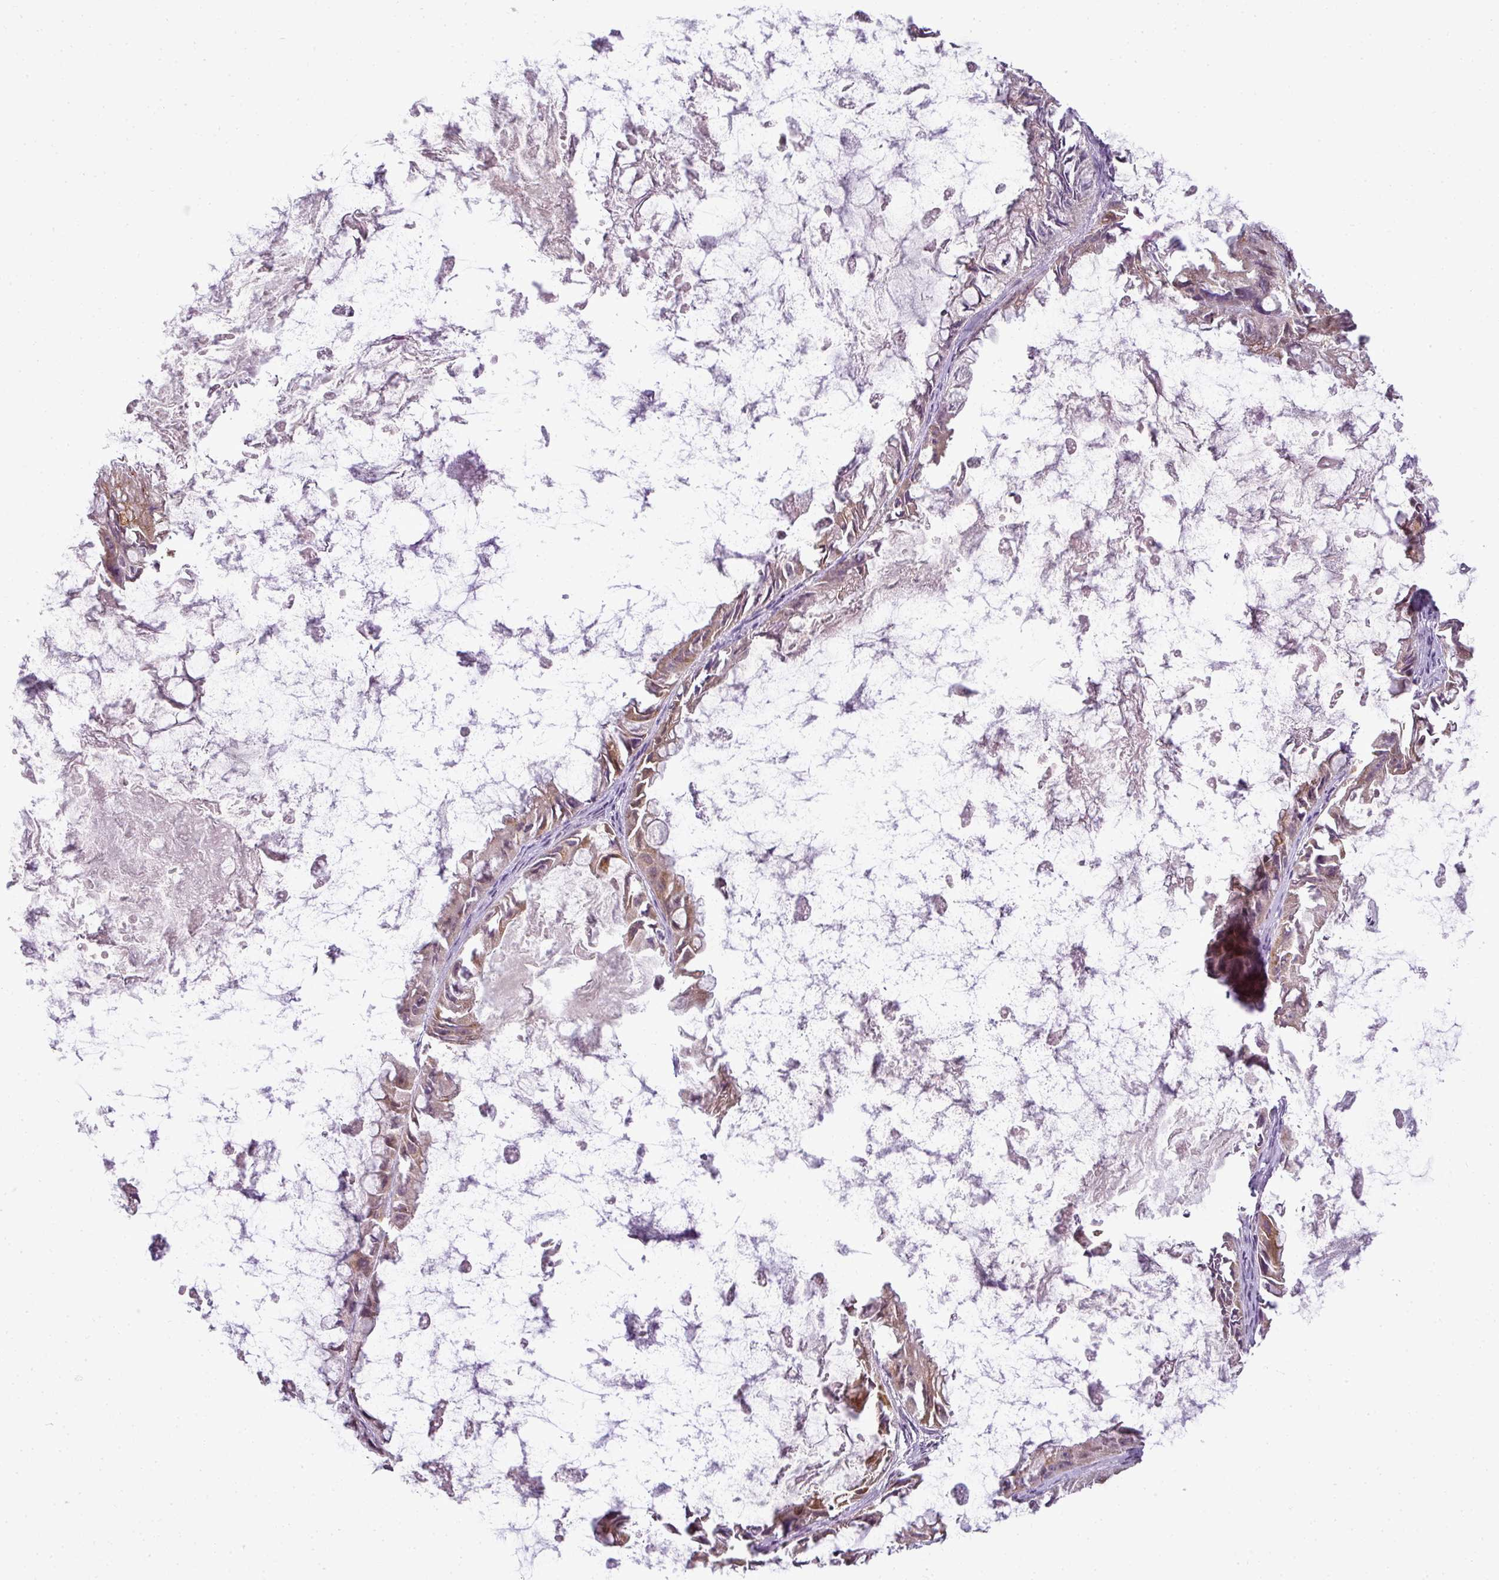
{"staining": {"intensity": "weak", "quantity": ">75%", "location": "cytoplasmic/membranous"}, "tissue": "ovarian cancer", "cell_type": "Tumor cells", "image_type": "cancer", "snomed": [{"axis": "morphology", "description": "Cystadenocarcinoma, mucinous, NOS"}, {"axis": "topography", "description": "Ovary"}], "caption": "IHC staining of mucinous cystadenocarcinoma (ovarian), which reveals low levels of weak cytoplasmic/membranous staining in about >75% of tumor cells indicating weak cytoplasmic/membranous protein positivity. The staining was performed using DAB (3,3'-diaminobenzidine) (brown) for protein detection and nuclei were counterstained in hematoxylin (blue).", "gene": "LY75", "patient": {"sex": "female", "age": 61}}